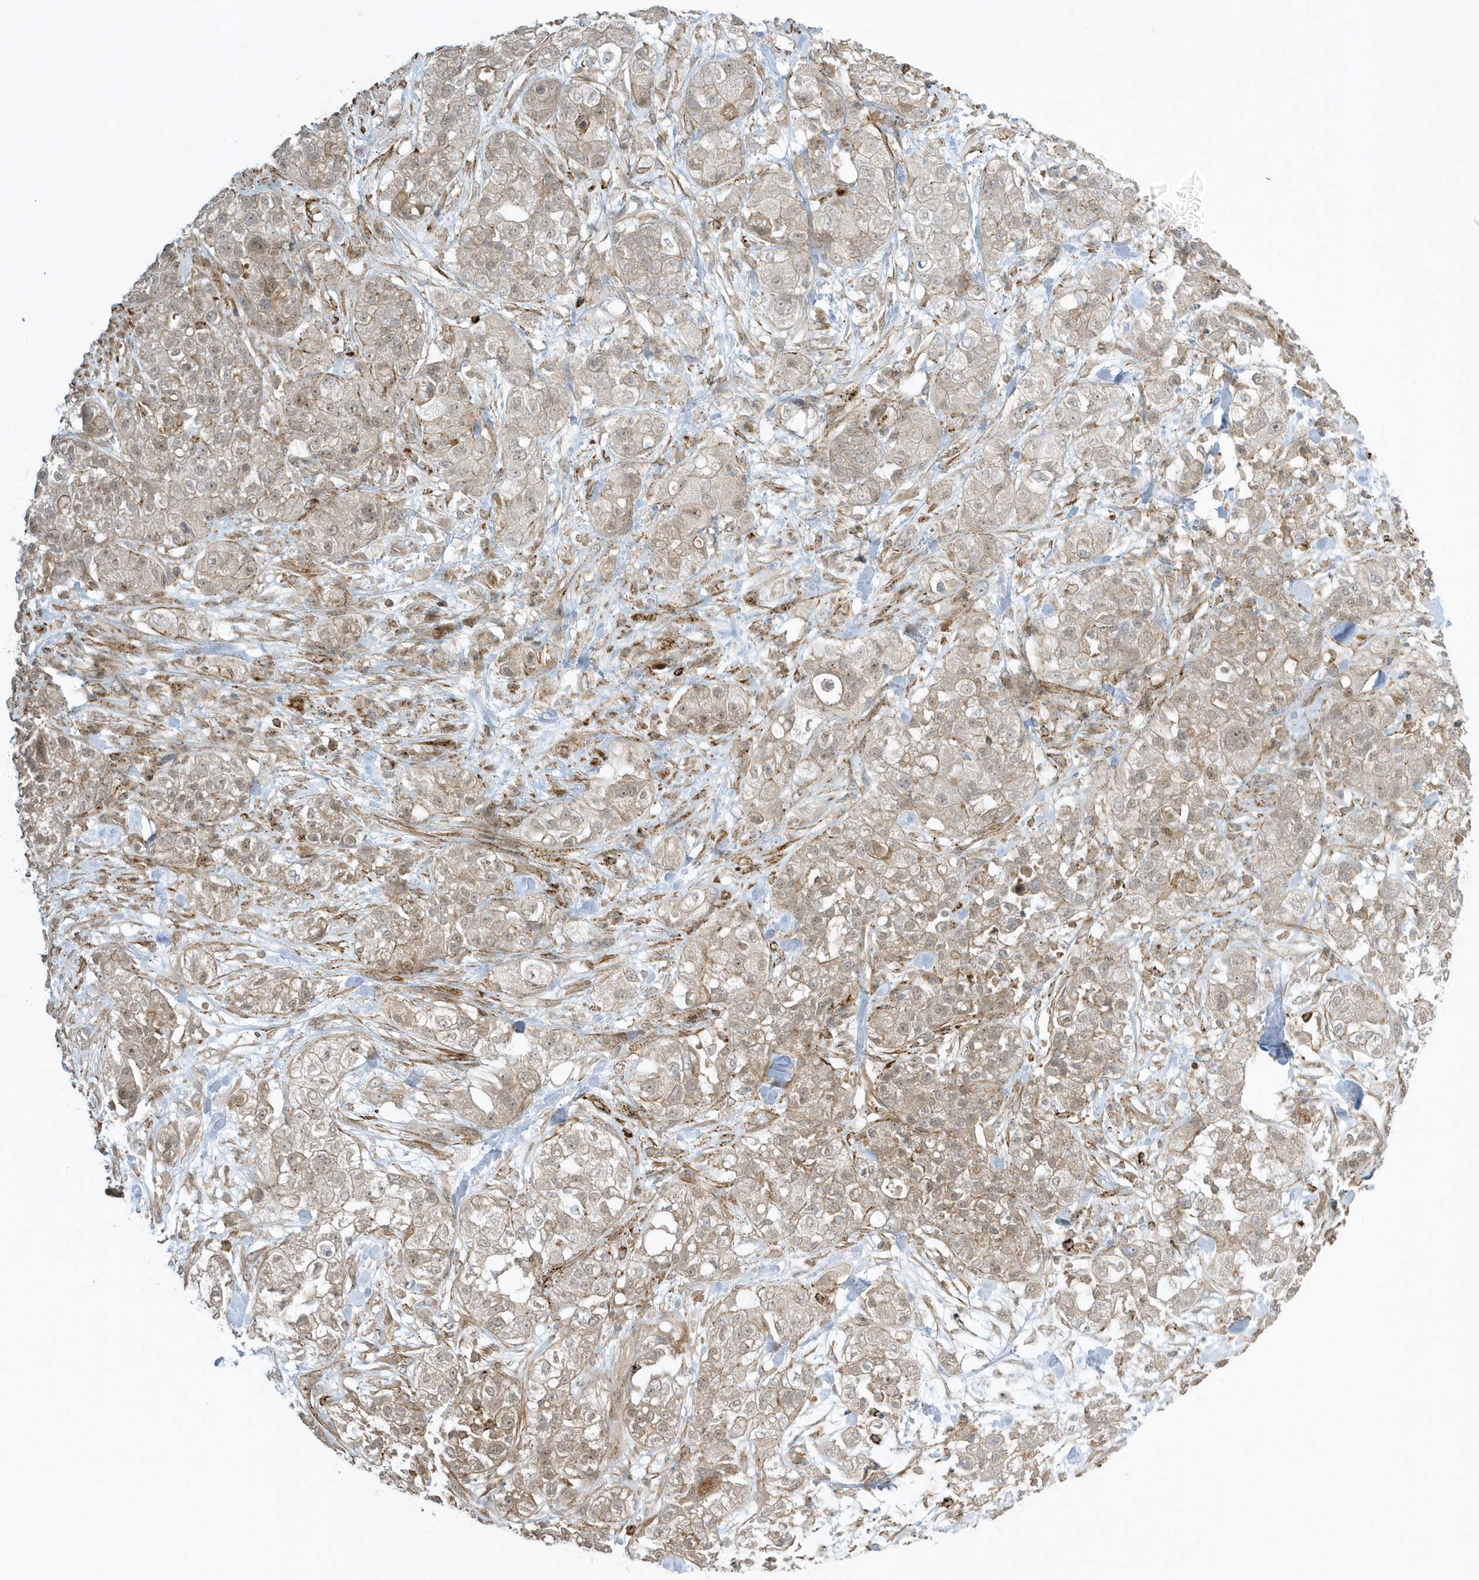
{"staining": {"intensity": "moderate", "quantity": ">75%", "location": "nuclear"}, "tissue": "pancreatic cancer", "cell_type": "Tumor cells", "image_type": "cancer", "snomed": [{"axis": "morphology", "description": "Adenocarcinoma, NOS"}, {"axis": "topography", "description": "Pancreas"}], "caption": "Protein expression by IHC reveals moderate nuclear expression in about >75% of tumor cells in pancreatic cancer (adenocarcinoma).", "gene": "ZBTB8A", "patient": {"sex": "female", "age": 78}}